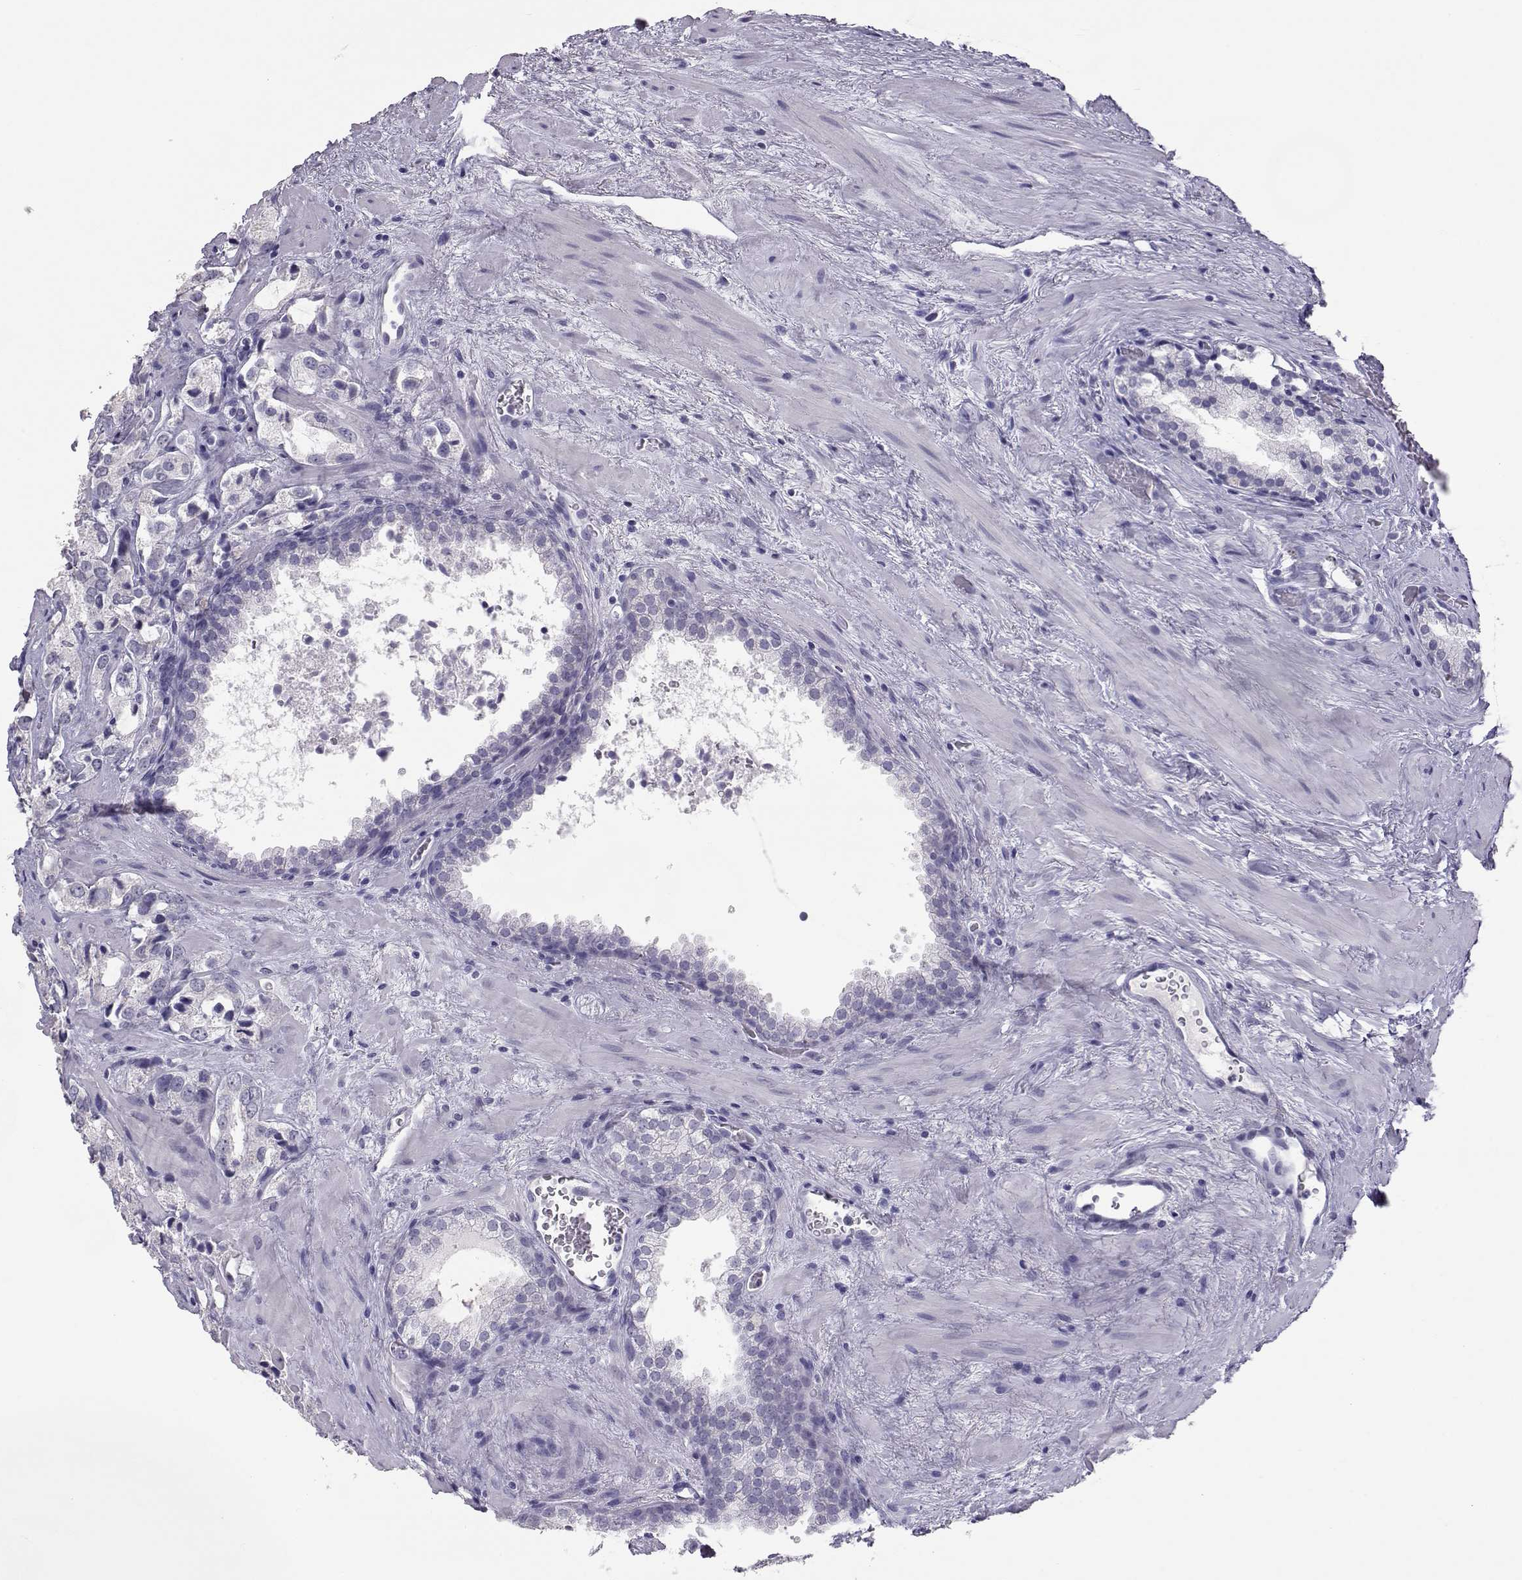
{"staining": {"intensity": "negative", "quantity": "none", "location": "none"}, "tissue": "prostate cancer", "cell_type": "Tumor cells", "image_type": "cancer", "snomed": [{"axis": "morphology", "description": "Adenocarcinoma, NOS"}, {"axis": "topography", "description": "Prostate"}], "caption": "This is a histopathology image of IHC staining of prostate cancer, which shows no positivity in tumor cells.", "gene": "PMCH", "patient": {"sex": "male", "age": 66}}